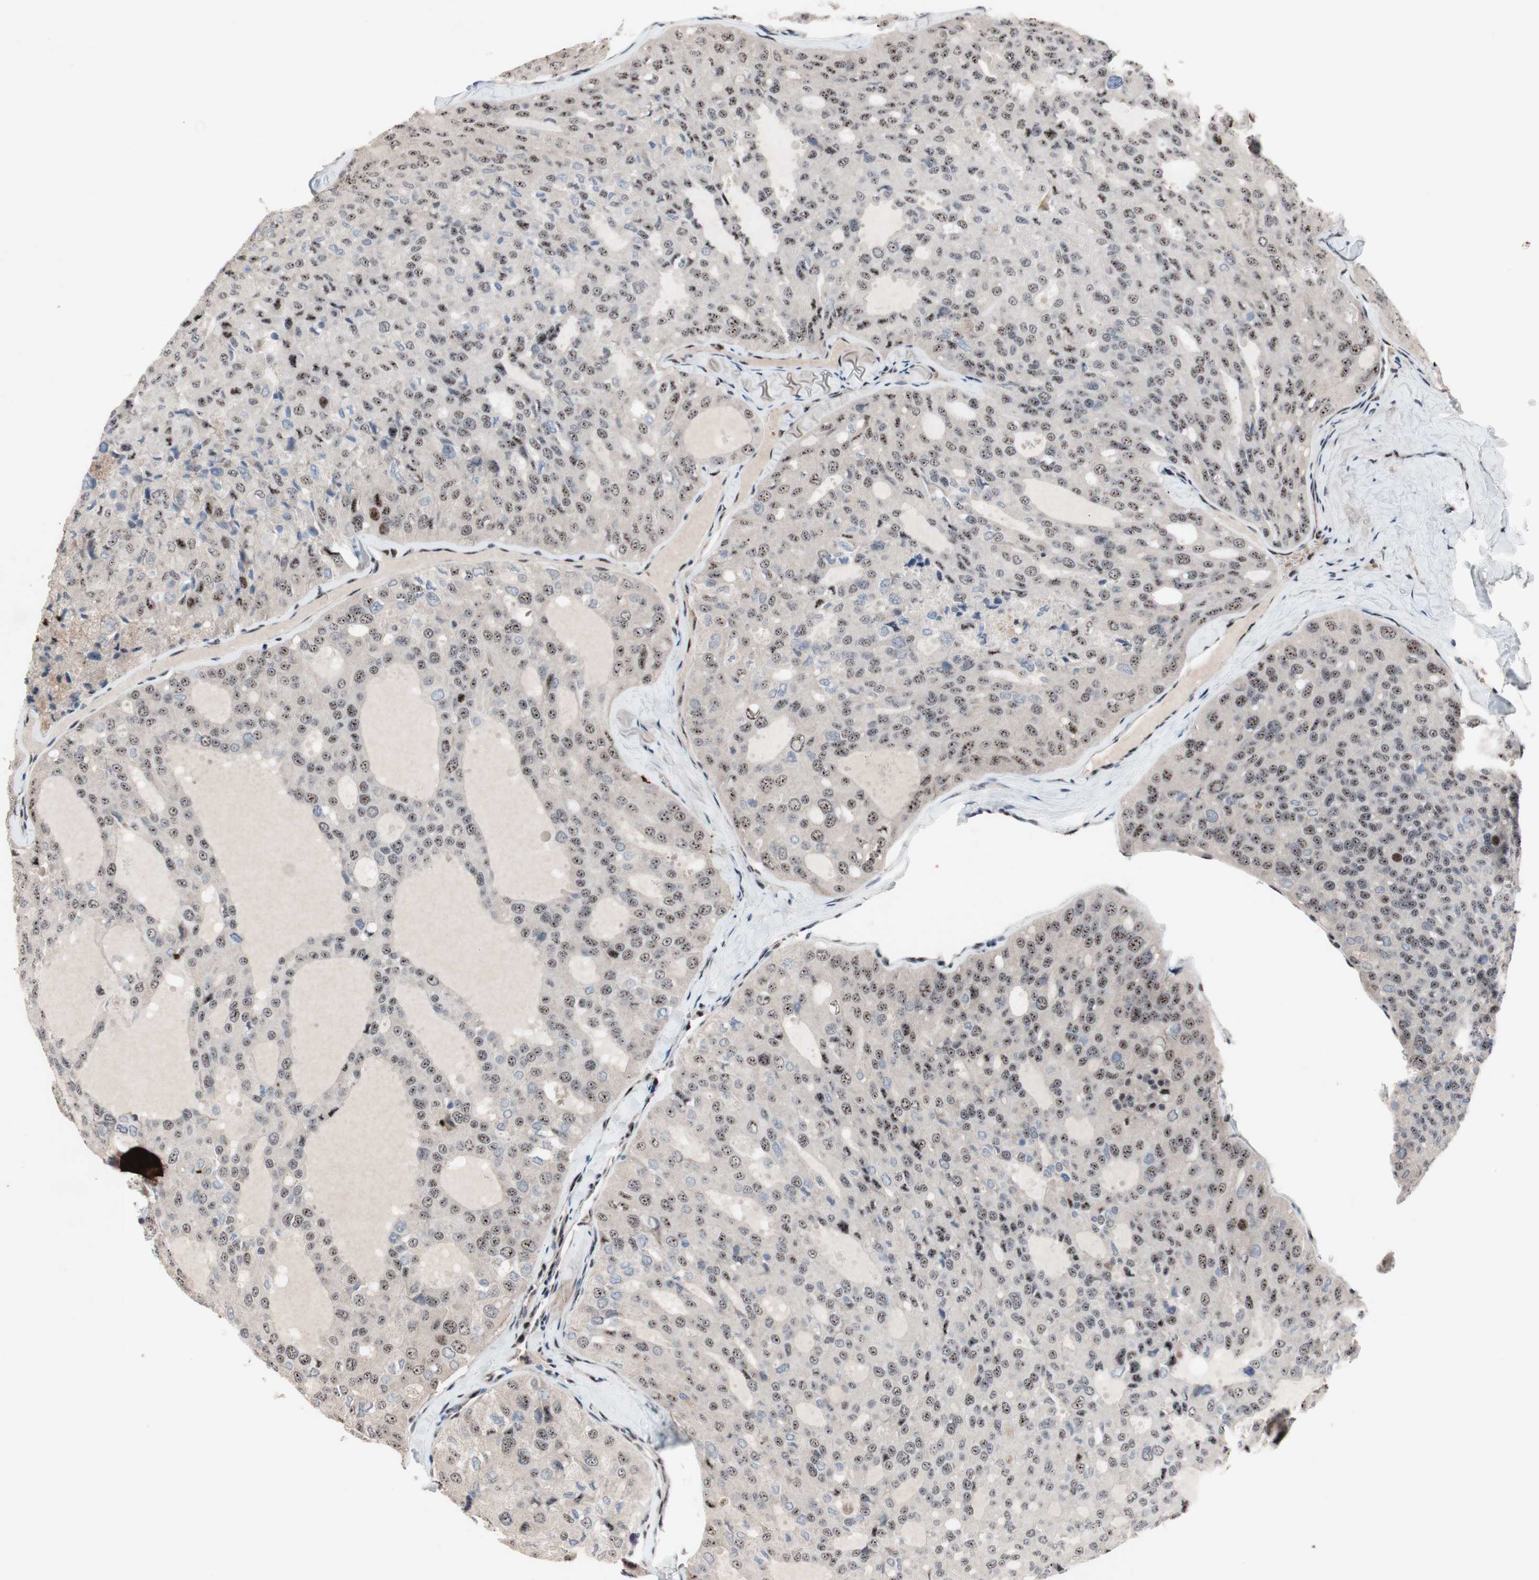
{"staining": {"intensity": "weak", "quantity": ">75%", "location": "nuclear"}, "tissue": "thyroid cancer", "cell_type": "Tumor cells", "image_type": "cancer", "snomed": [{"axis": "morphology", "description": "Follicular adenoma carcinoma, NOS"}, {"axis": "topography", "description": "Thyroid gland"}], "caption": "The immunohistochemical stain labels weak nuclear staining in tumor cells of thyroid cancer tissue.", "gene": "SOX7", "patient": {"sex": "male", "age": 75}}